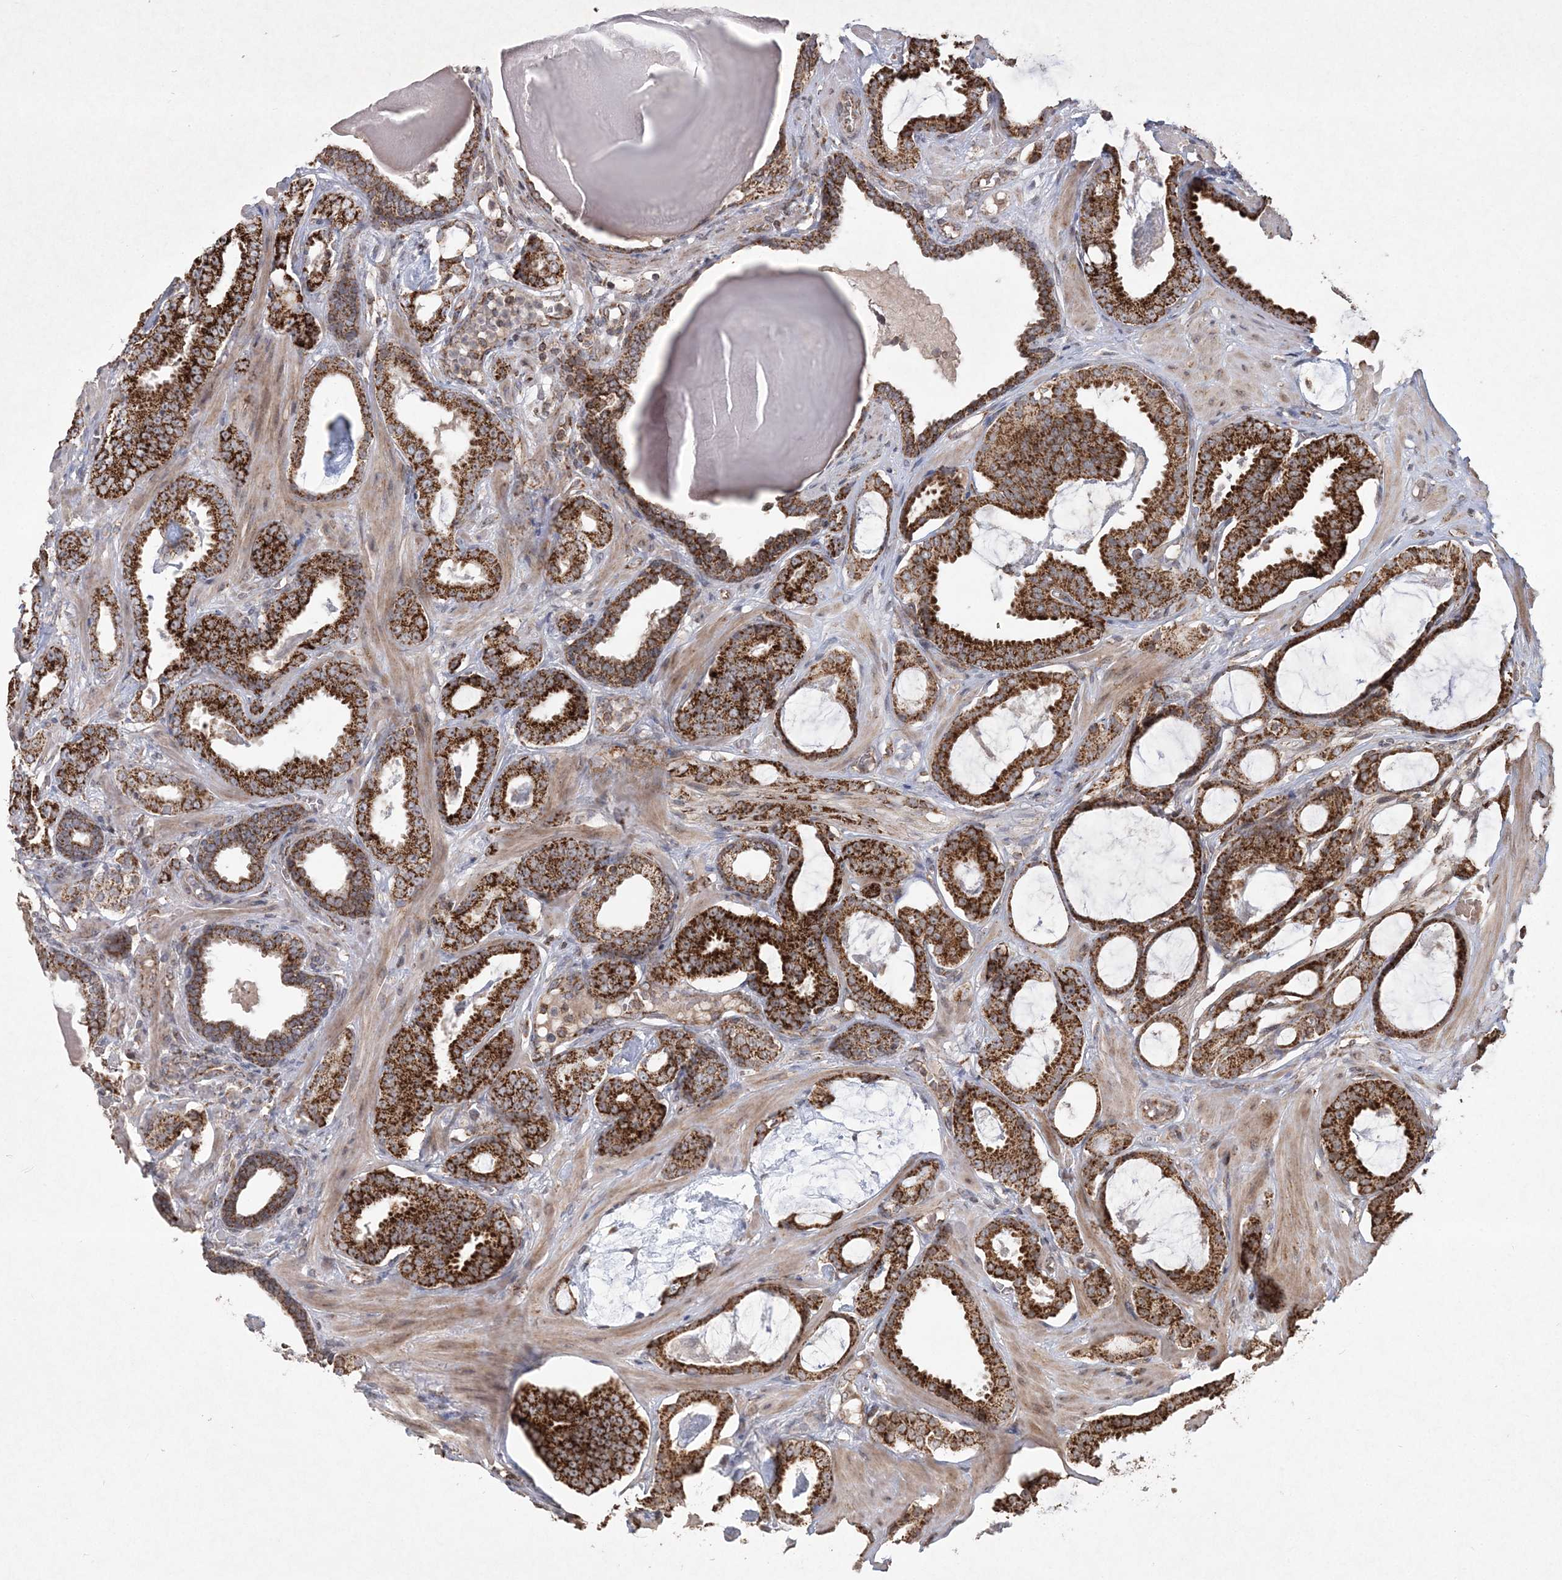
{"staining": {"intensity": "strong", "quantity": ">75%", "location": "cytoplasmic/membranous"}, "tissue": "prostate cancer", "cell_type": "Tumor cells", "image_type": "cancer", "snomed": [{"axis": "morphology", "description": "Adenocarcinoma, Low grade"}, {"axis": "topography", "description": "Prostate"}], "caption": "Immunohistochemical staining of prostate cancer (low-grade adenocarcinoma) exhibits high levels of strong cytoplasmic/membranous staining in about >75% of tumor cells.", "gene": "LRPPRC", "patient": {"sex": "male", "age": 53}}